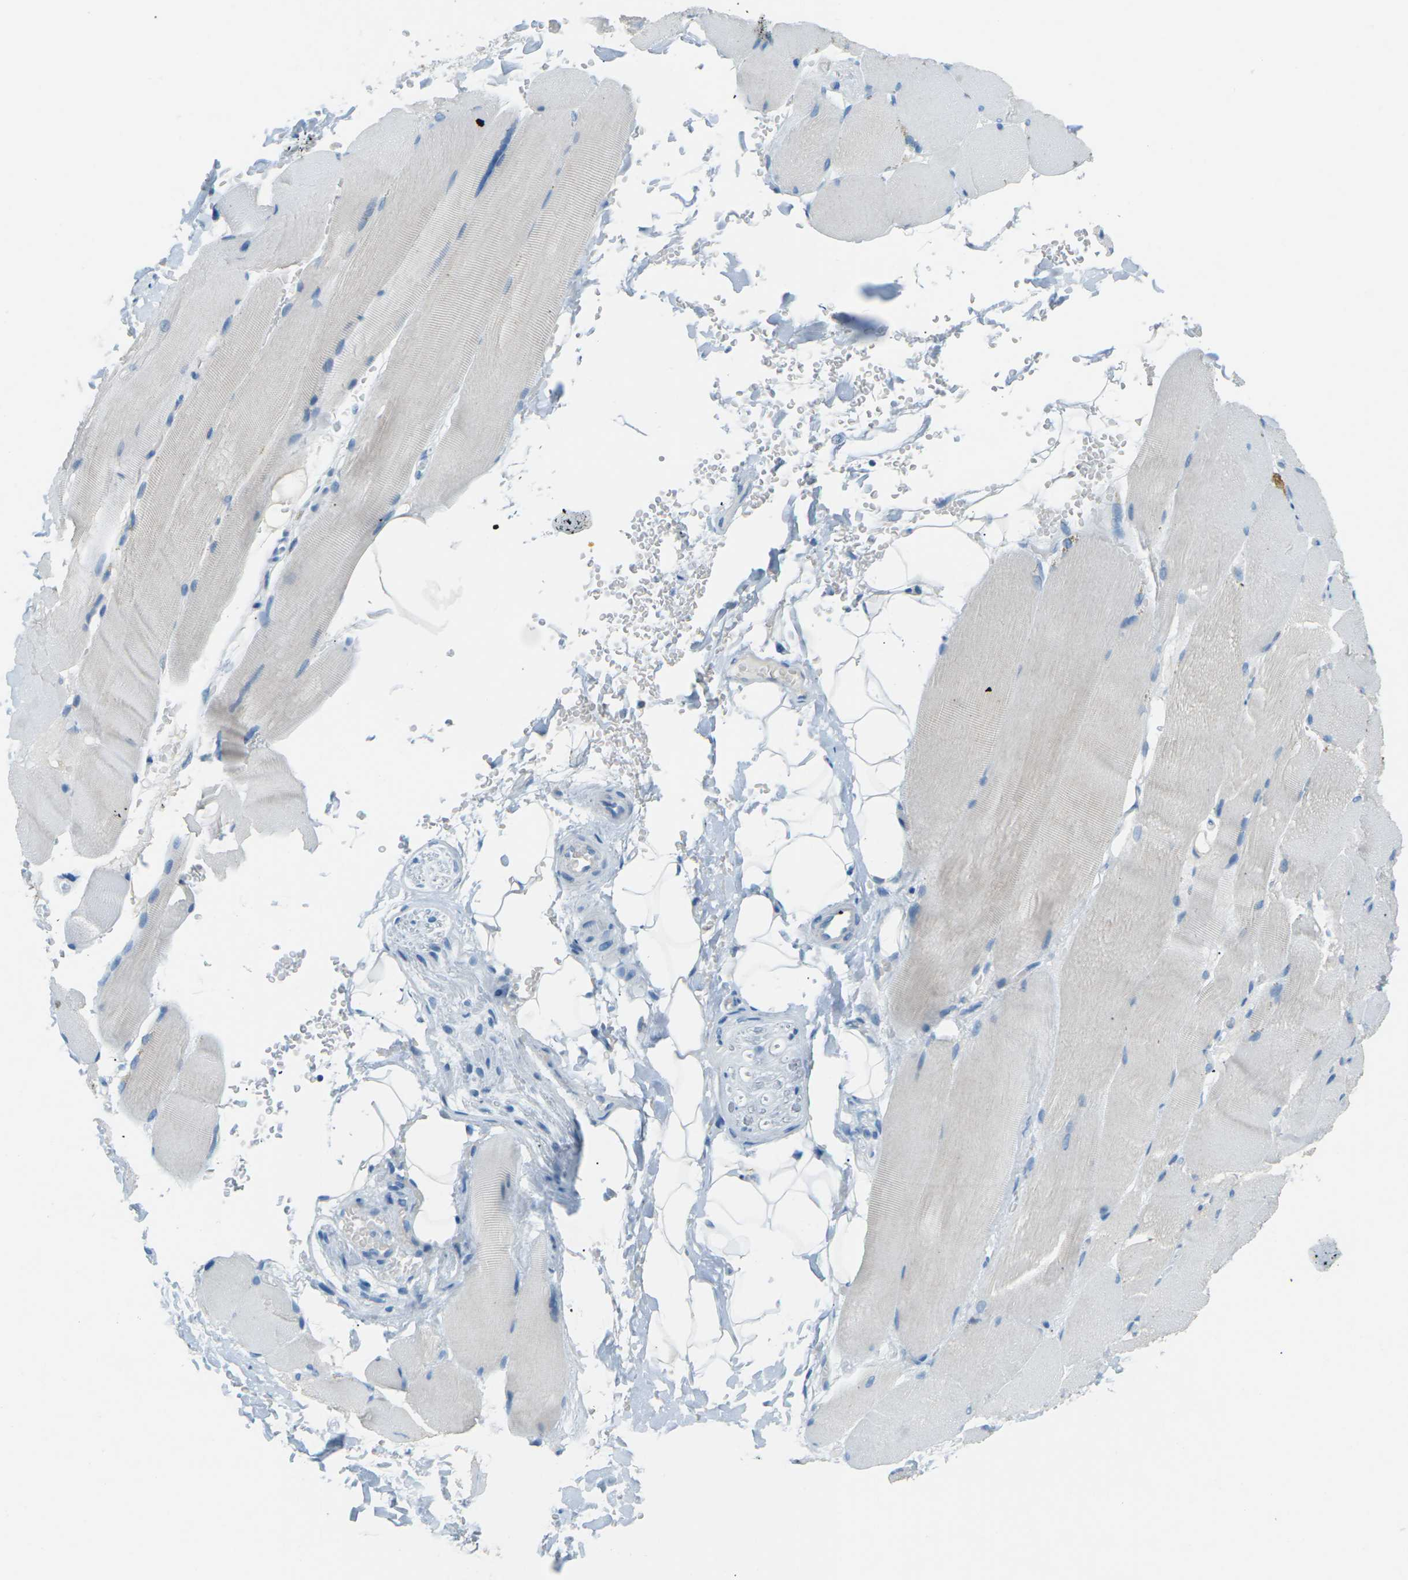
{"staining": {"intensity": "negative", "quantity": "none", "location": "none"}, "tissue": "skeletal muscle", "cell_type": "Myocytes", "image_type": "normal", "snomed": [{"axis": "morphology", "description": "Normal tissue, NOS"}, {"axis": "topography", "description": "Skin"}, {"axis": "topography", "description": "Skeletal muscle"}], "caption": "Myocytes show no significant staining in benign skeletal muscle. (DAB IHC, high magnification).", "gene": "CDH16", "patient": {"sex": "male", "age": 83}}